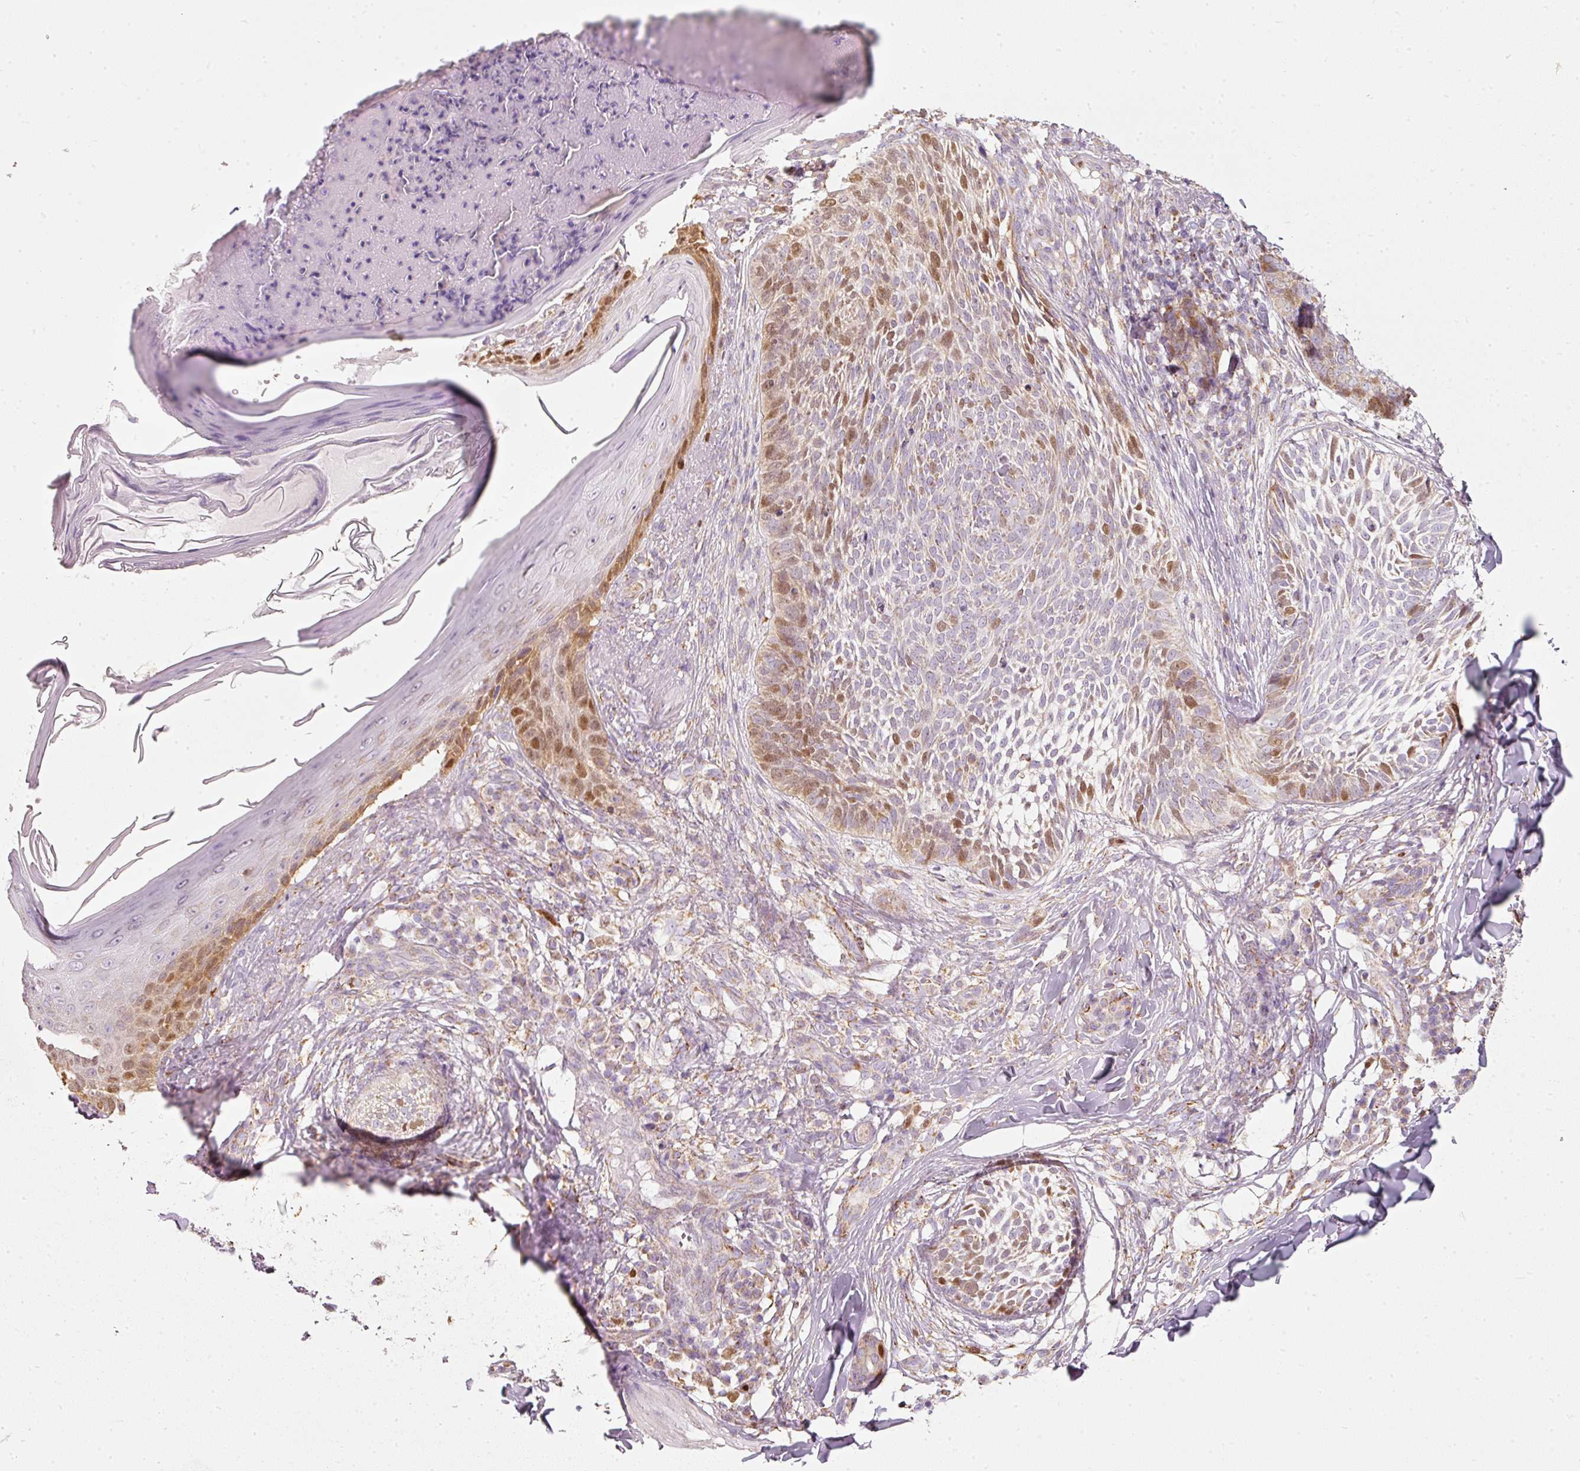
{"staining": {"intensity": "moderate", "quantity": "<25%", "location": "nuclear"}, "tissue": "skin cancer", "cell_type": "Tumor cells", "image_type": "cancer", "snomed": [{"axis": "morphology", "description": "Basal cell carcinoma"}, {"axis": "topography", "description": "Skin"}], "caption": "Human basal cell carcinoma (skin) stained for a protein (brown) demonstrates moderate nuclear positive staining in about <25% of tumor cells.", "gene": "DUT", "patient": {"sex": "female", "age": 61}}